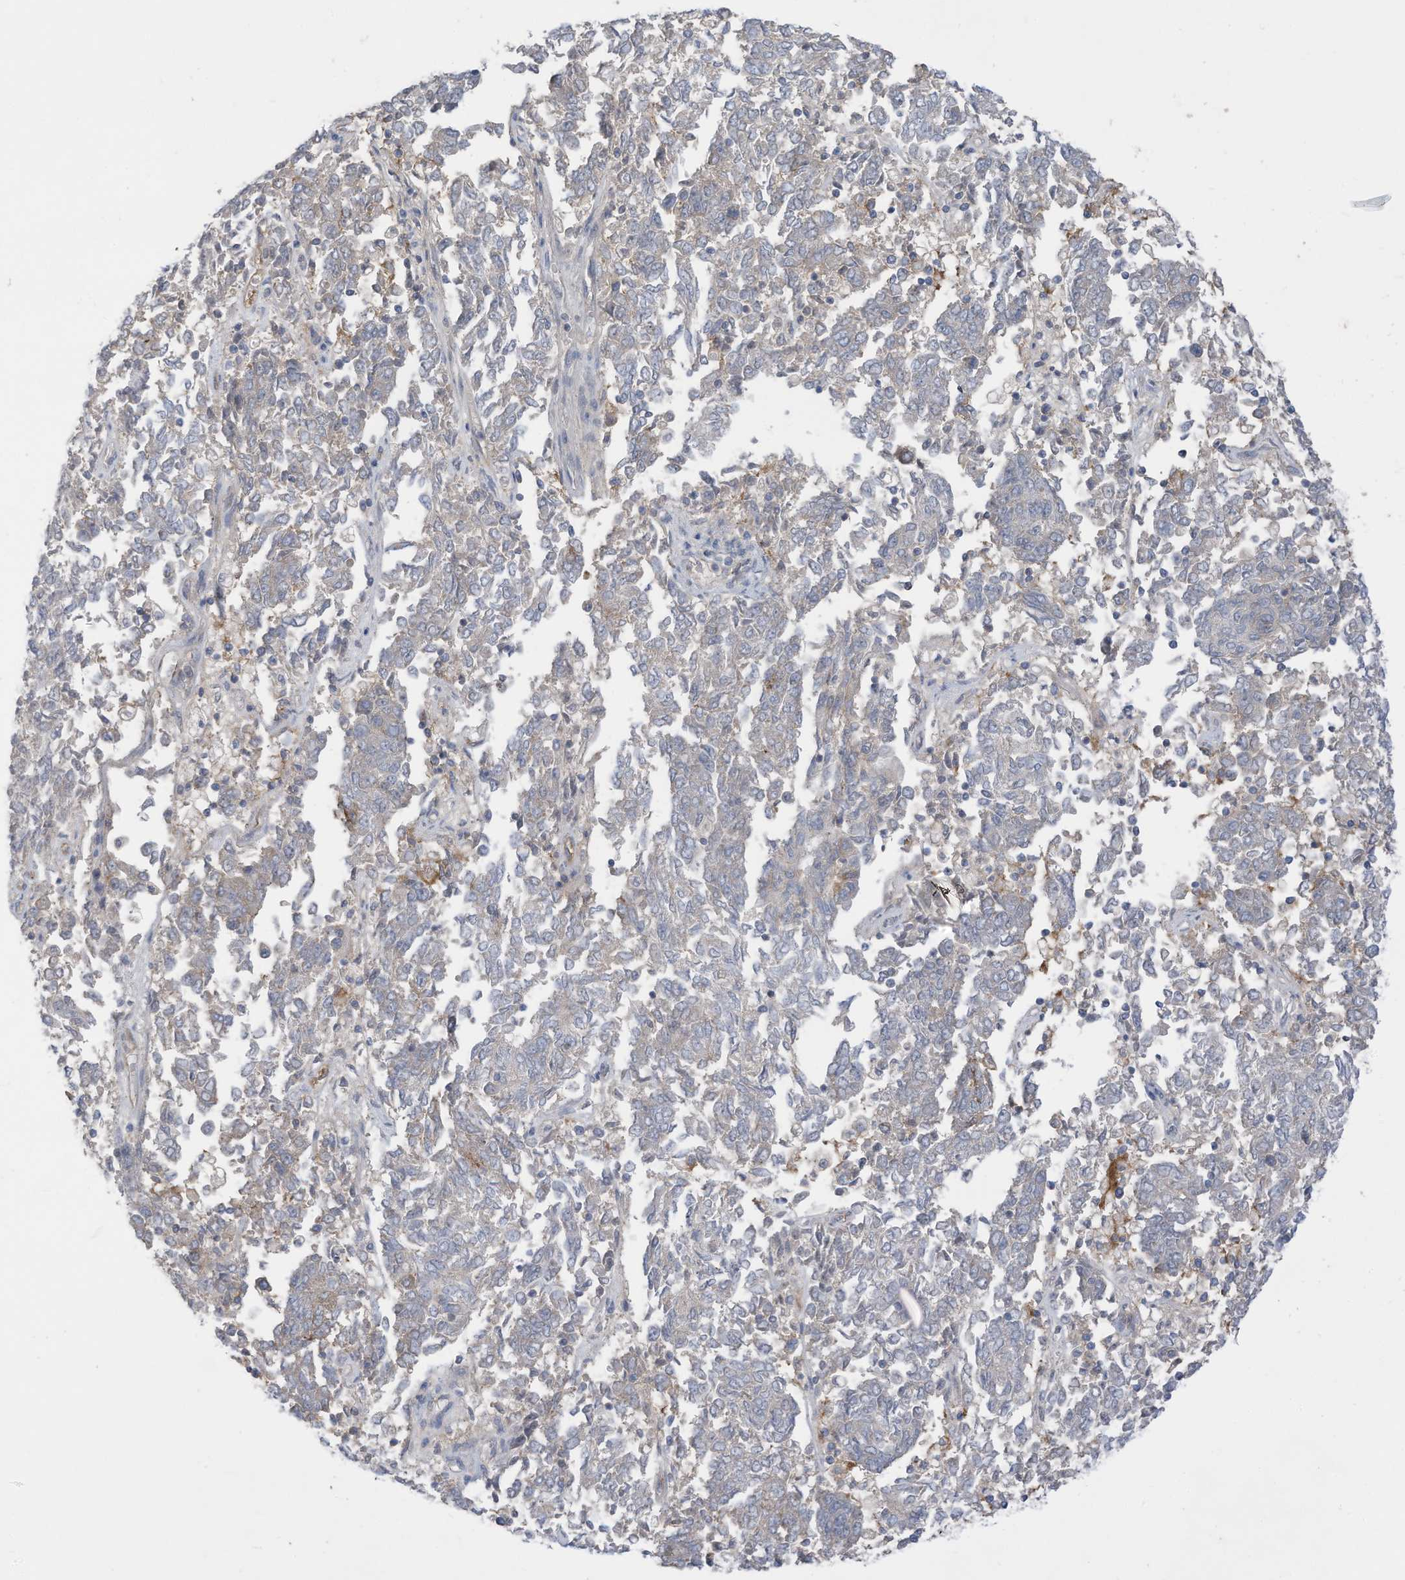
{"staining": {"intensity": "negative", "quantity": "none", "location": "none"}, "tissue": "endometrial cancer", "cell_type": "Tumor cells", "image_type": "cancer", "snomed": [{"axis": "morphology", "description": "Adenocarcinoma, NOS"}, {"axis": "topography", "description": "Endometrium"}], "caption": "DAB immunohistochemical staining of endometrial cancer reveals no significant staining in tumor cells.", "gene": "SLC1A5", "patient": {"sex": "female", "age": 80}}